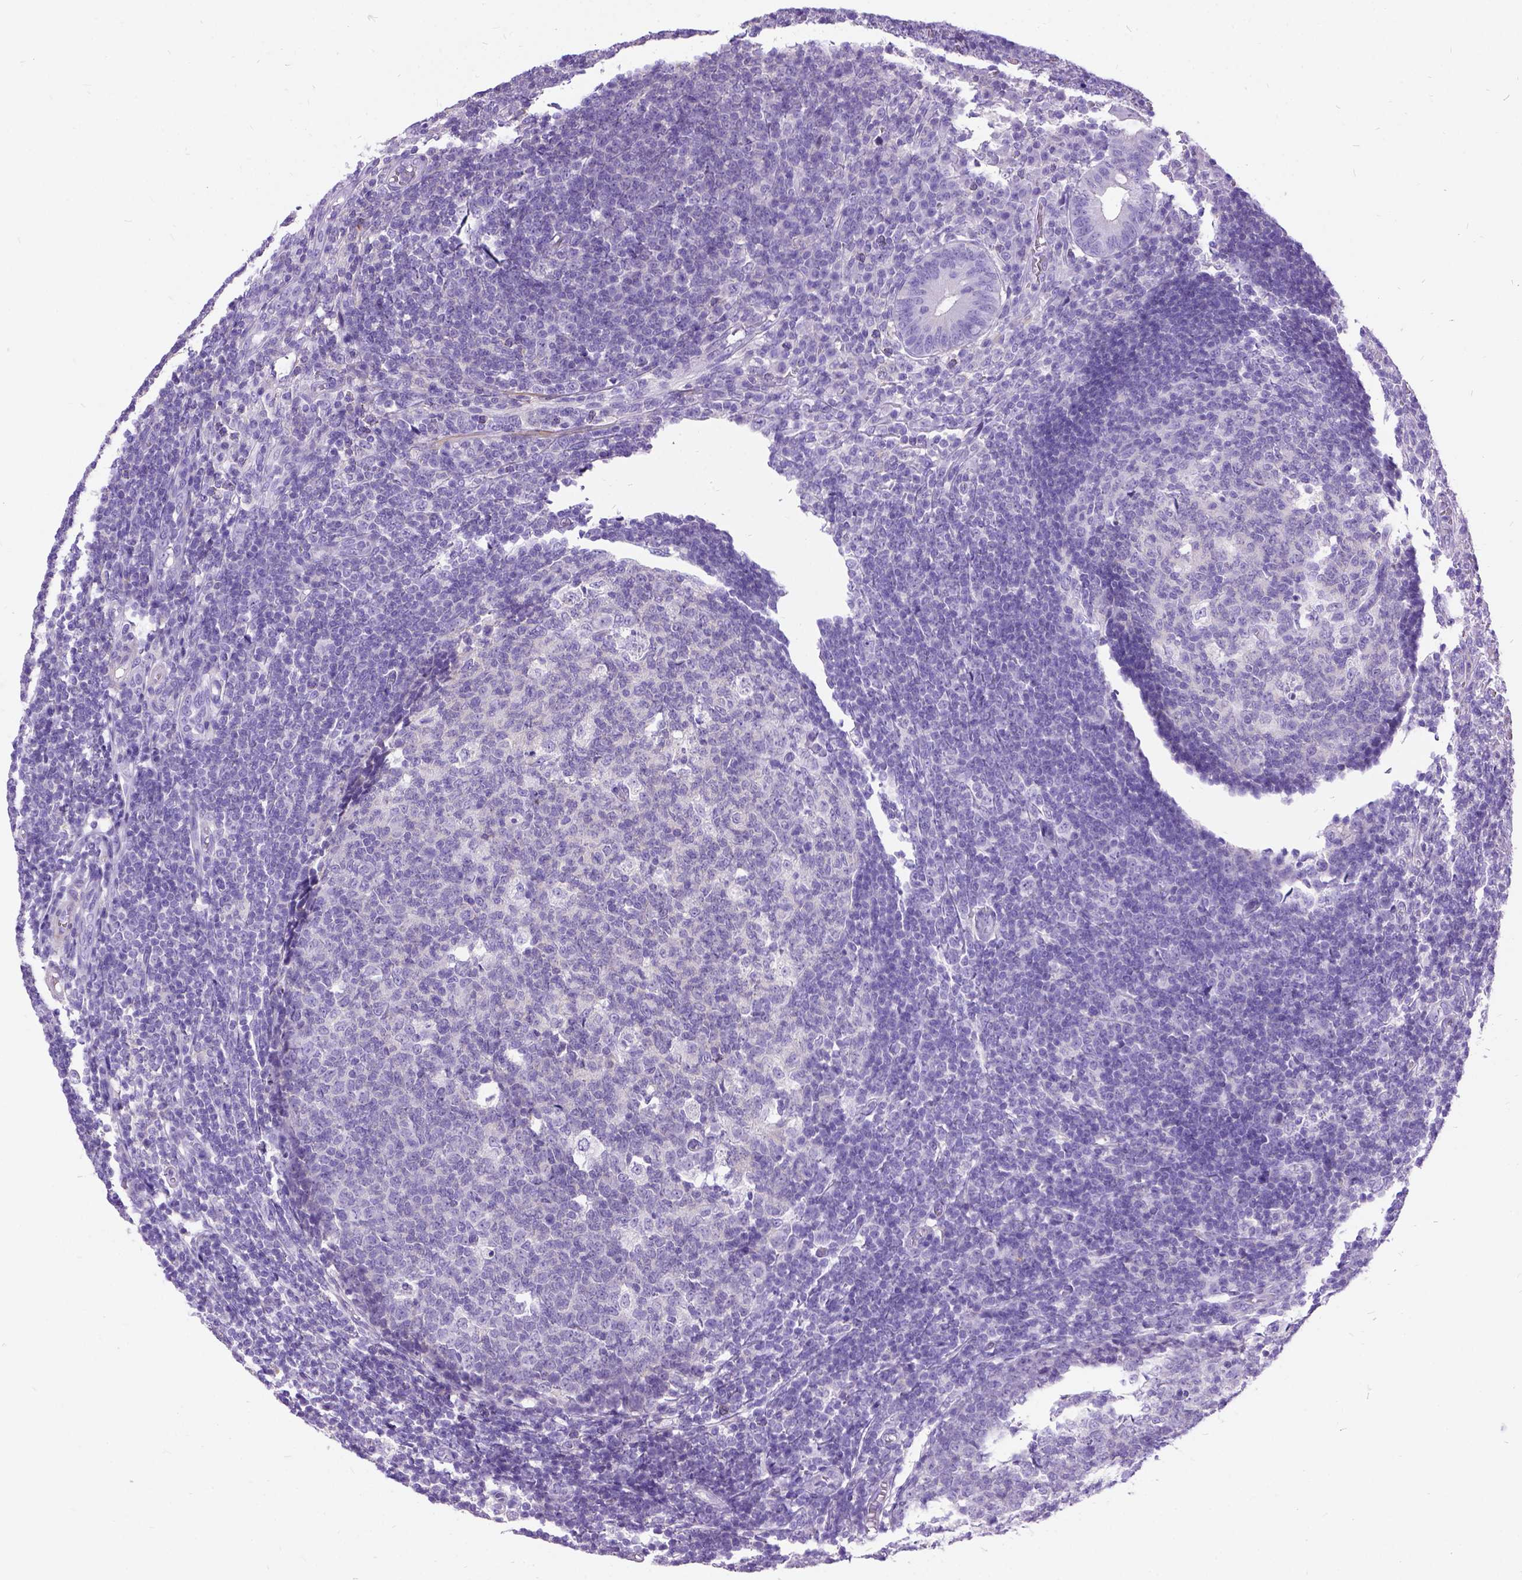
{"staining": {"intensity": "negative", "quantity": "none", "location": "none"}, "tissue": "appendix", "cell_type": "Glandular cells", "image_type": "normal", "snomed": [{"axis": "morphology", "description": "Normal tissue, NOS"}, {"axis": "topography", "description": "Appendix"}], "caption": "Immunohistochemistry photomicrograph of unremarkable appendix stained for a protein (brown), which exhibits no expression in glandular cells.", "gene": "ENSG00000254979", "patient": {"sex": "male", "age": 18}}